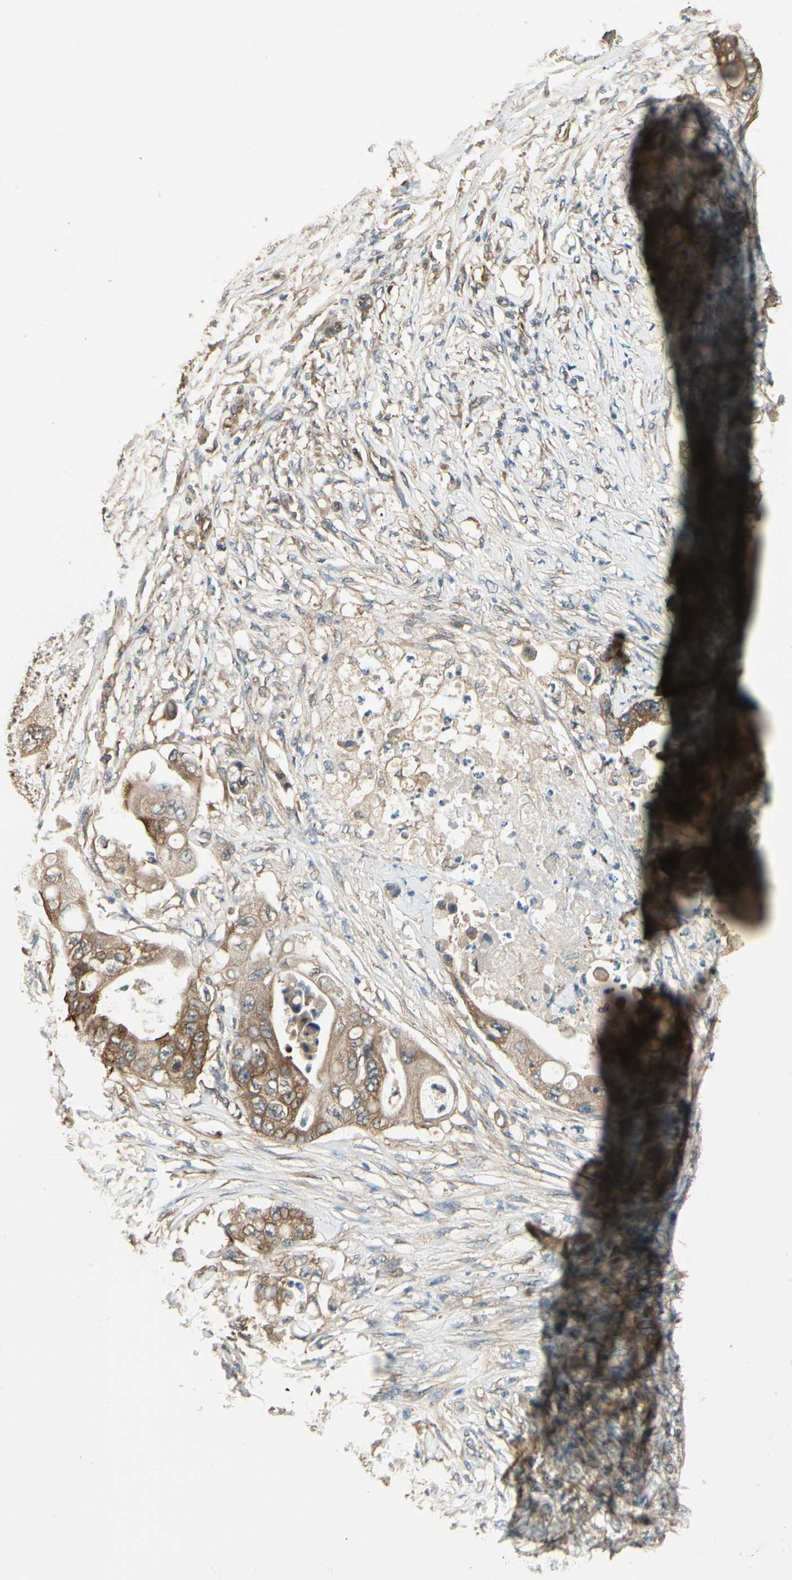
{"staining": {"intensity": "strong", "quantity": ">75%", "location": "cytoplasmic/membranous"}, "tissue": "stomach cancer", "cell_type": "Tumor cells", "image_type": "cancer", "snomed": [{"axis": "morphology", "description": "Adenocarcinoma, NOS"}, {"axis": "topography", "description": "Stomach"}], "caption": "Stomach cancer stained with immunohistochemistry (IHC) demonstrates strong cytoplasmic/membranous staining in about >75% of tumor cells.", "gene": "CCT7", "patient": {"sex": "female", "age": 73}}